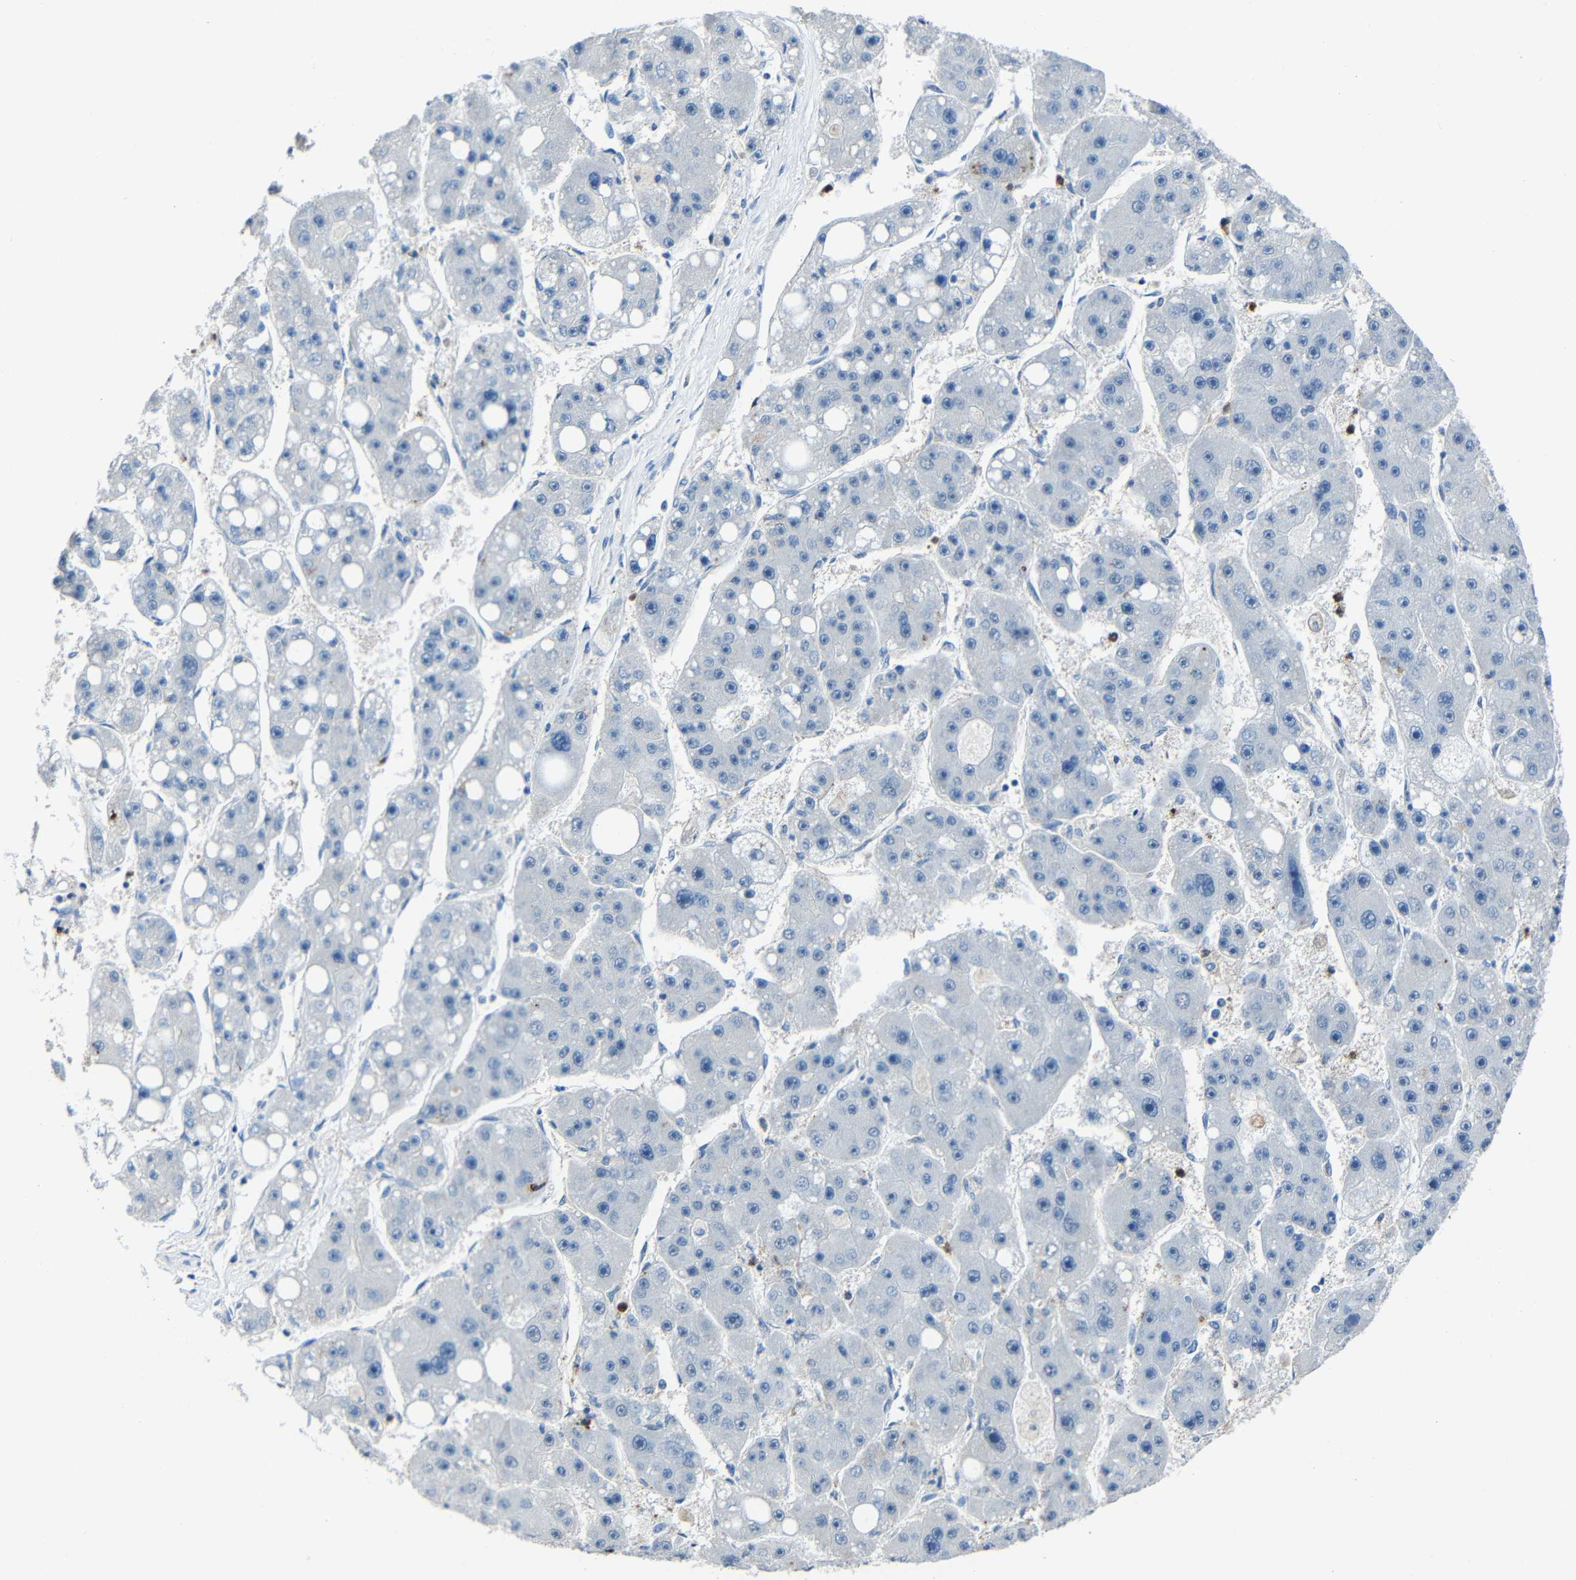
{"staining": {"intensity": "negative", "quantity": "none", "location": "none"}, "tissue": "liver cancer", "cell_type": "Tumor cells", "image_type": "cancer", "snomed": [{"axis": "morphology", "description": "Carcinoma, Hepatocellular, NOS"}, {"axis": "topography", "description": "Liver"}], "caption": "This is an immunohistochemistry (IHC) photomicrograph of human hepatocellular carcinoma (liver). There is no positivity in tumor cells.", "gene": "DNAJC5", "patient": {"sex": "female", "age": 61}}